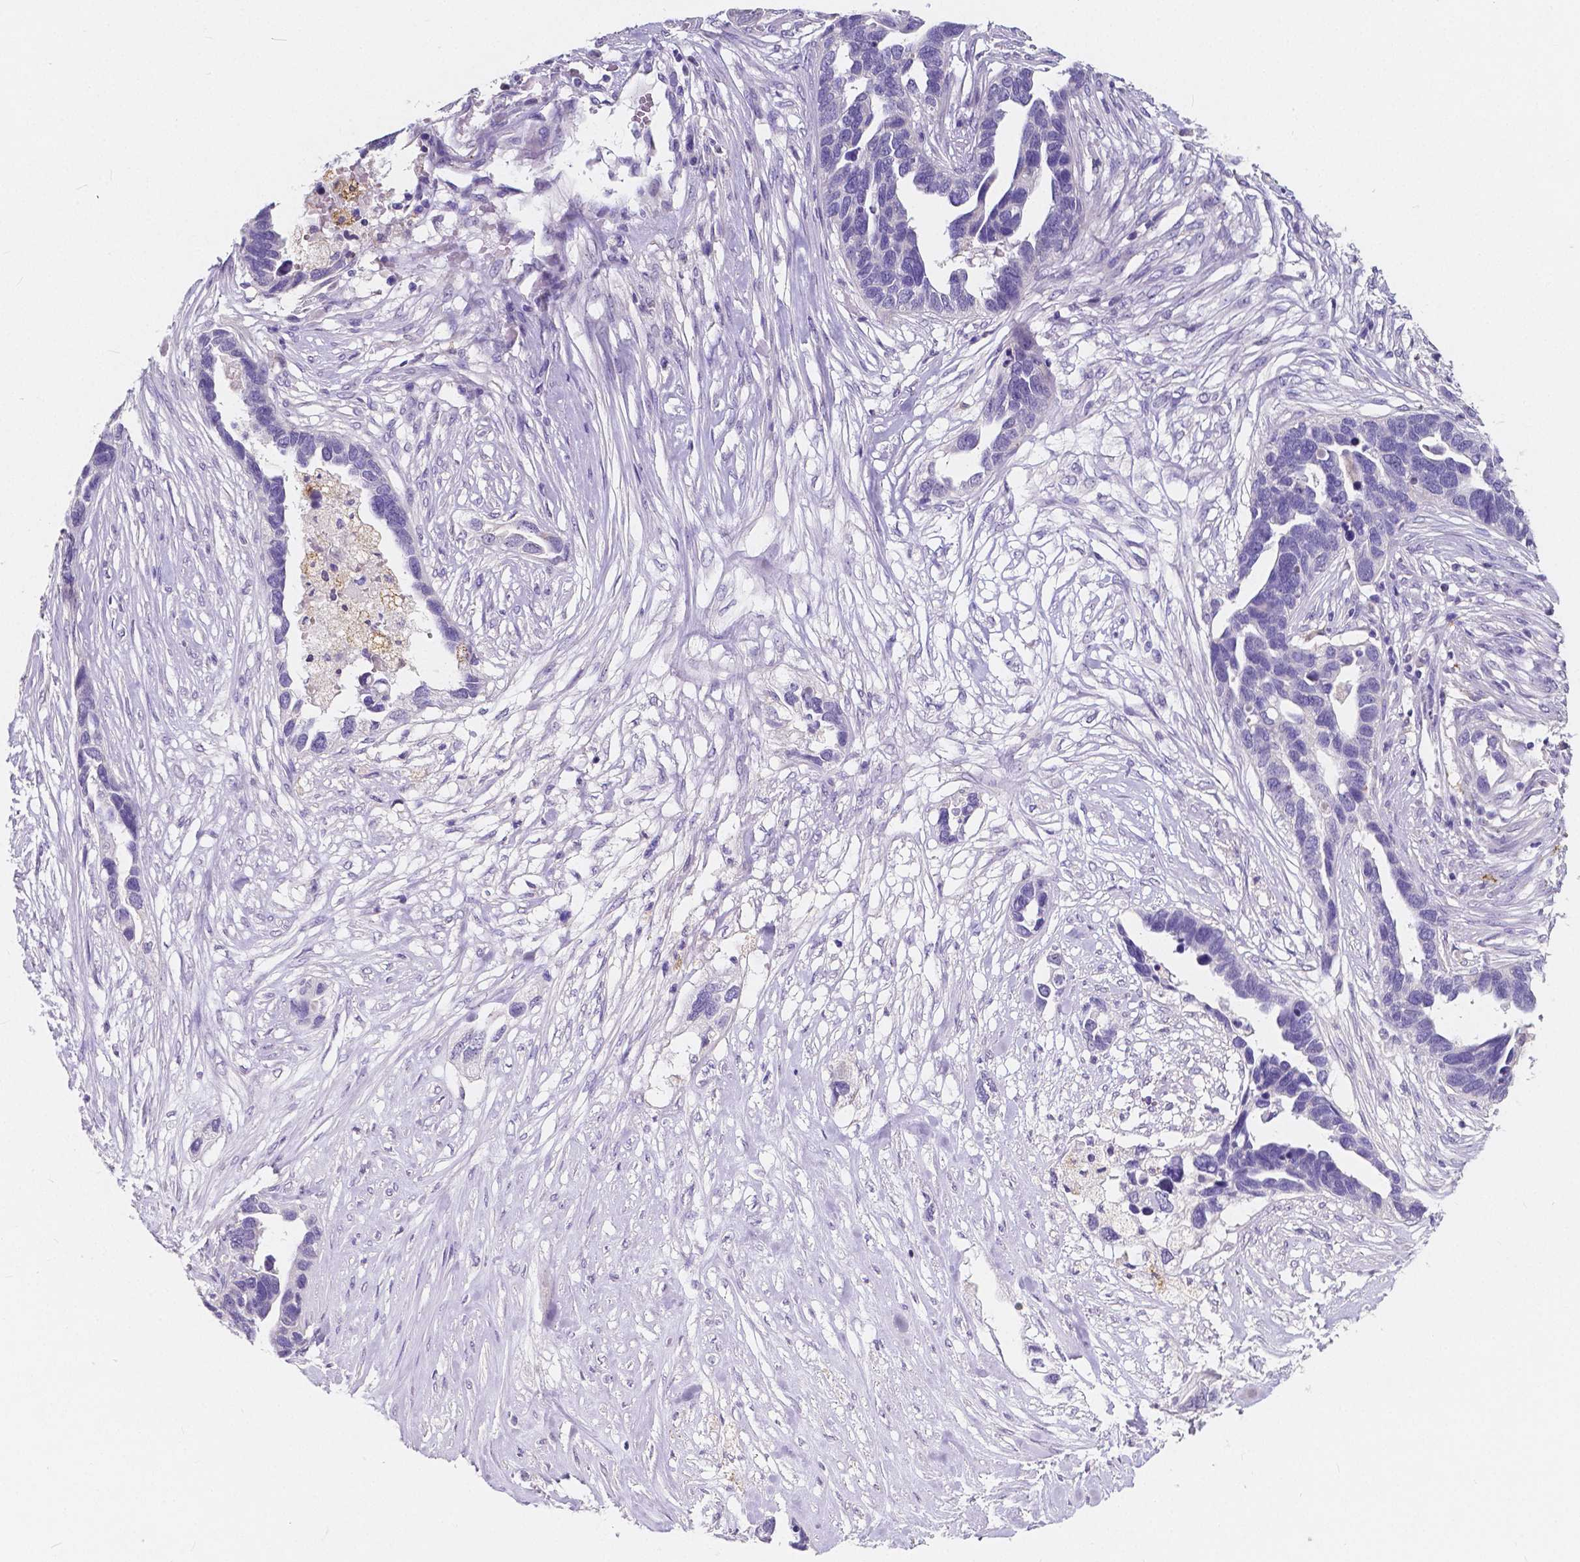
{"staining": {"intensity": "negative", "quantity": "none", "location": "none"}, "tissue": "ovarian cancer", "cell_type": "Tumor cells", "image_type": "cancer", "snomed": [{"axis": "morphology", "description": "Cystadenocarcinoma, serous, NOS"}, {"axis": "topography", "description": "Ovary"}], "caption": "DAB immunohistochemical staining of human ovarian cancer exhibits no significant positivity in tumor cells. The staining is performed using DAB brown chromogen with nuclei counter-stained in using hematoxylin.", "gene": "ACP5", "patient": {"sex": "female", "age": 54}}